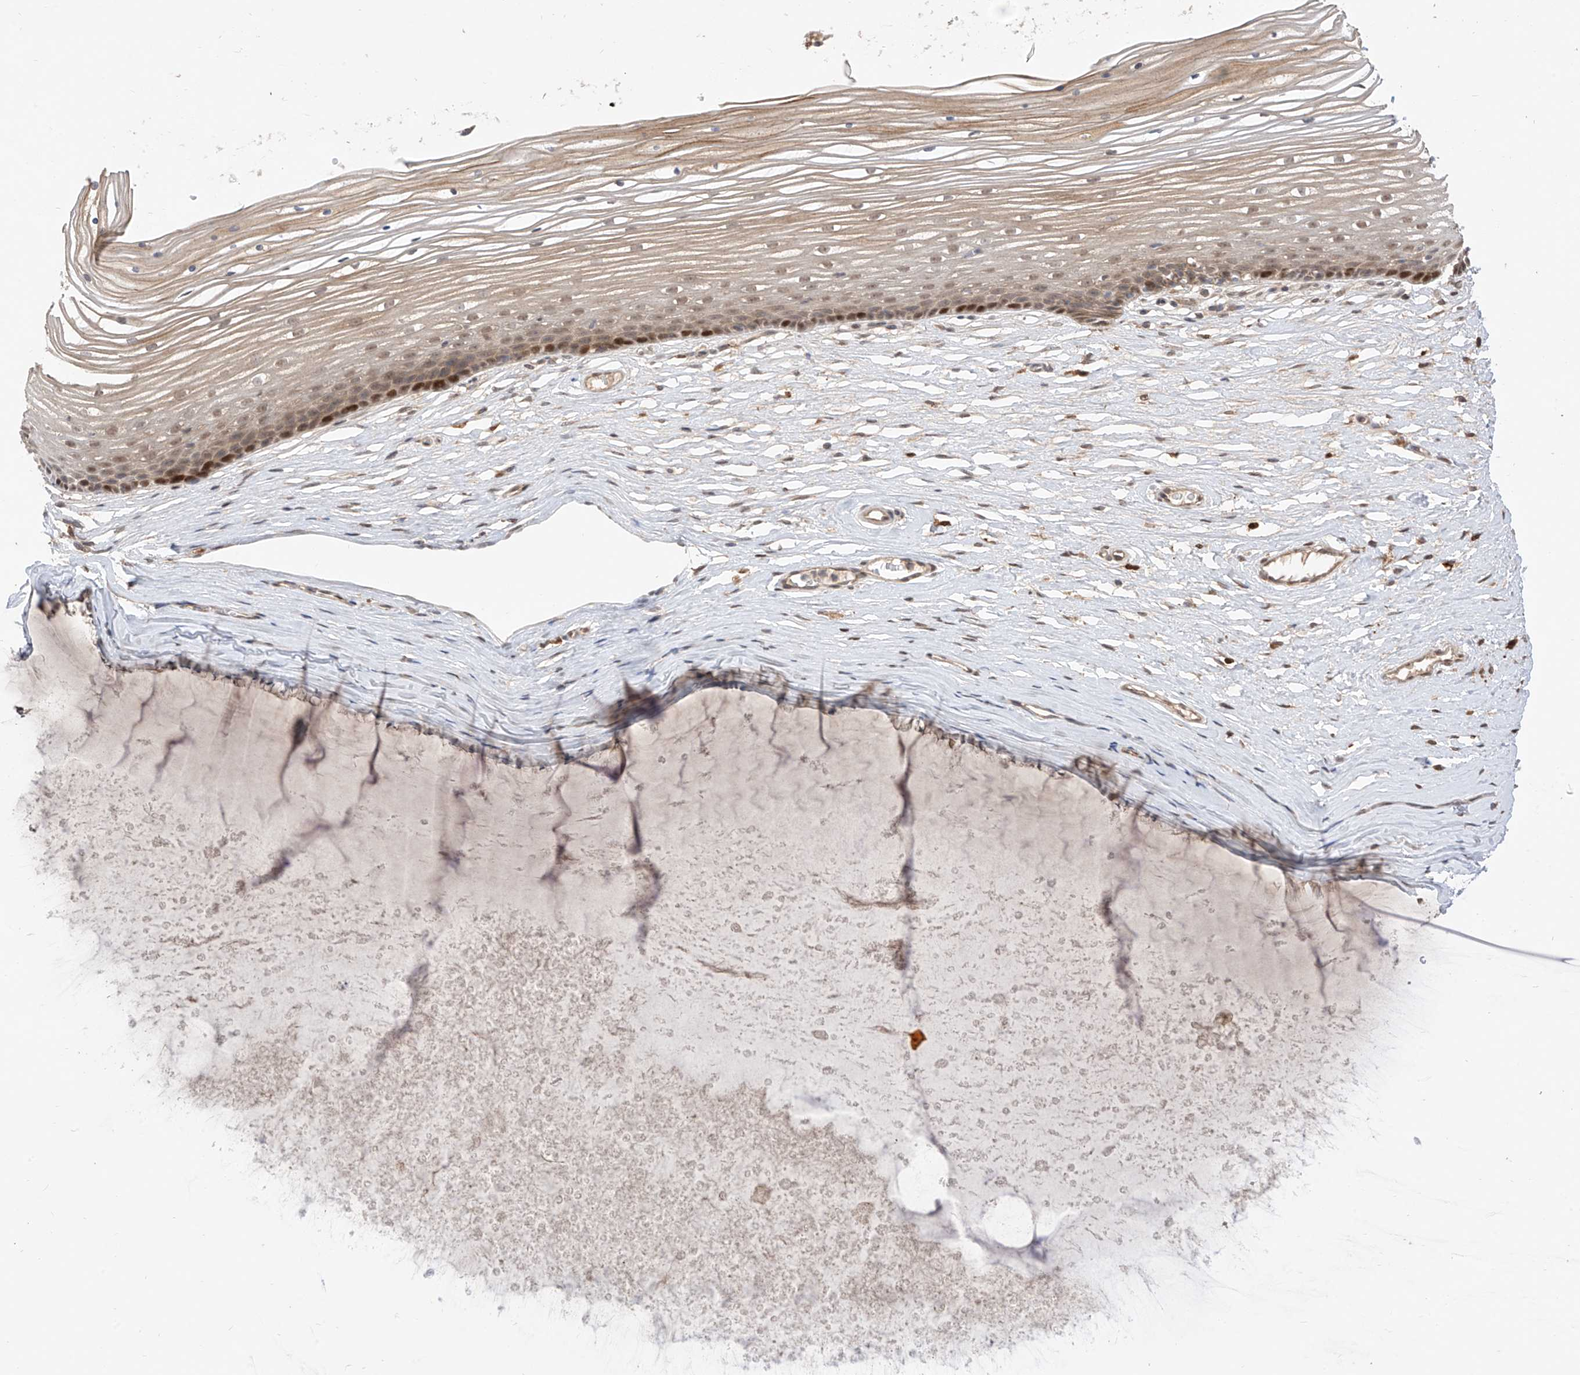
{"staining": {"intensity": "strong", "quantity": "<25%", "location": "nuclear"}, "tissue": "vagina", "cell_type": "Squamous epithelial cells", "image_type": "normal", "snomed": [{"axis": "morphology", "description": "Normal tissue, NOS"}, {"axis": "topography", "description": "Vagina"}, {"axis": "topography", "description": "Cervix"}], "caption": "Protein expression analysis of unremarkable human vagina reveals strong nuclear staining in about <25% of squamous epithelial cells.", "gene": "LATS1", "patient": {"sex": "female", "age": 40}}